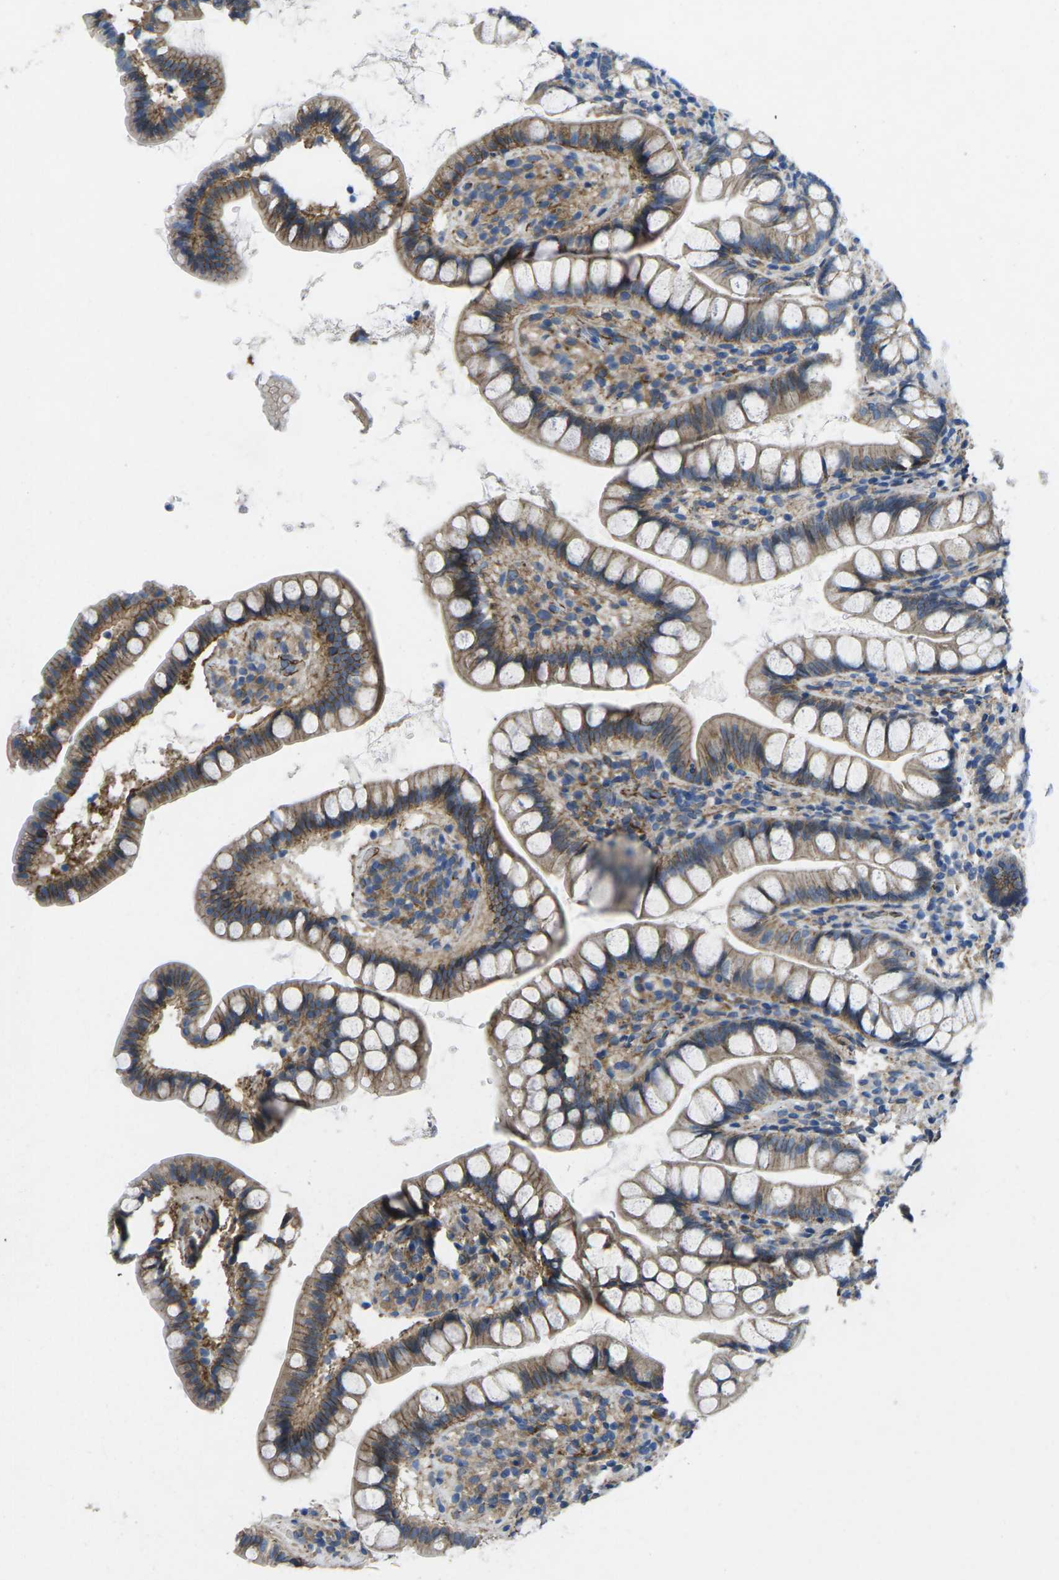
{"staining": {"intensity": "moderate", "quantity": ">75%", "location": "cytoplasmic/membranous"}, "tissue": "small intestine", "cell_type": "Glandular cells", "image_type": "normal", "snomed": [{"axis": "morphology", "description": "Normal tissue, NOS"}, {"axis": "topography", "description": "Small intestine"}], "caption": "Immunohistochemical staining of normal small intestine shows >75% levels of moderate cytoplasmic/membranous protein positivity in about >75% of glandular cells.", "gene": "CTNND1", "patient": {"sex": "female", "age": 84}}